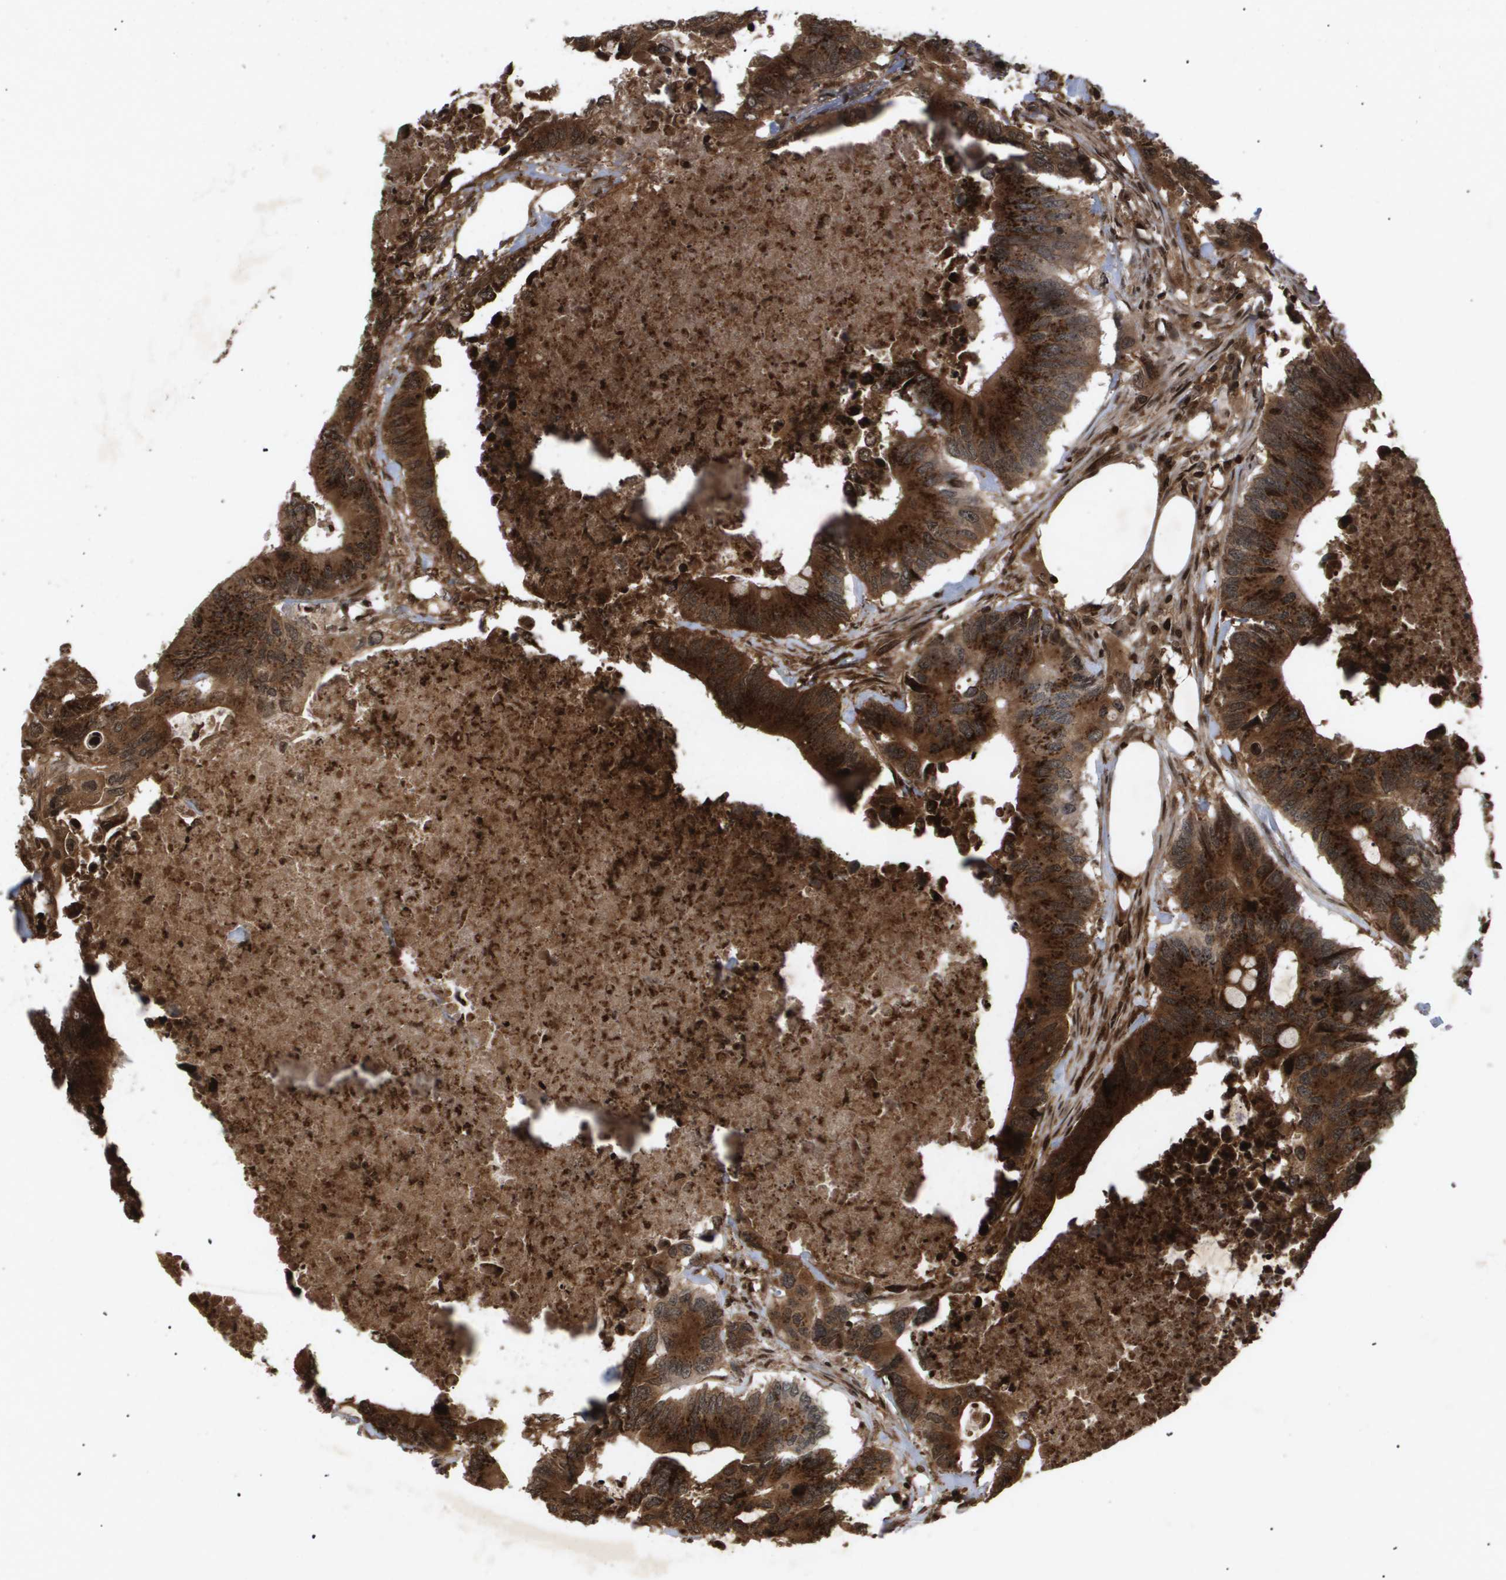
{"staining": {"intensity": "strong", "quantity": ">75%", "location": "cytoplasmic/membranous,nuclear"}, "tissue": "colorectal cancer", "cell_type": "Tumor cells", "image_type": "cancer", "snomed": [{"axis": "morphology", "description": "Adenocarcinoma, NOS"}, {"axis": "topography", "description": "Colon"}], "caption": "Protein analysis of adenocarcinoma (colorectal) tissue exhibits strong cytoplasmic/membranous and nuclear positivity in approximately >75% of tumor cells.", "gene": "HSPA6", "patient": {"sex": "male", "age": 71}}